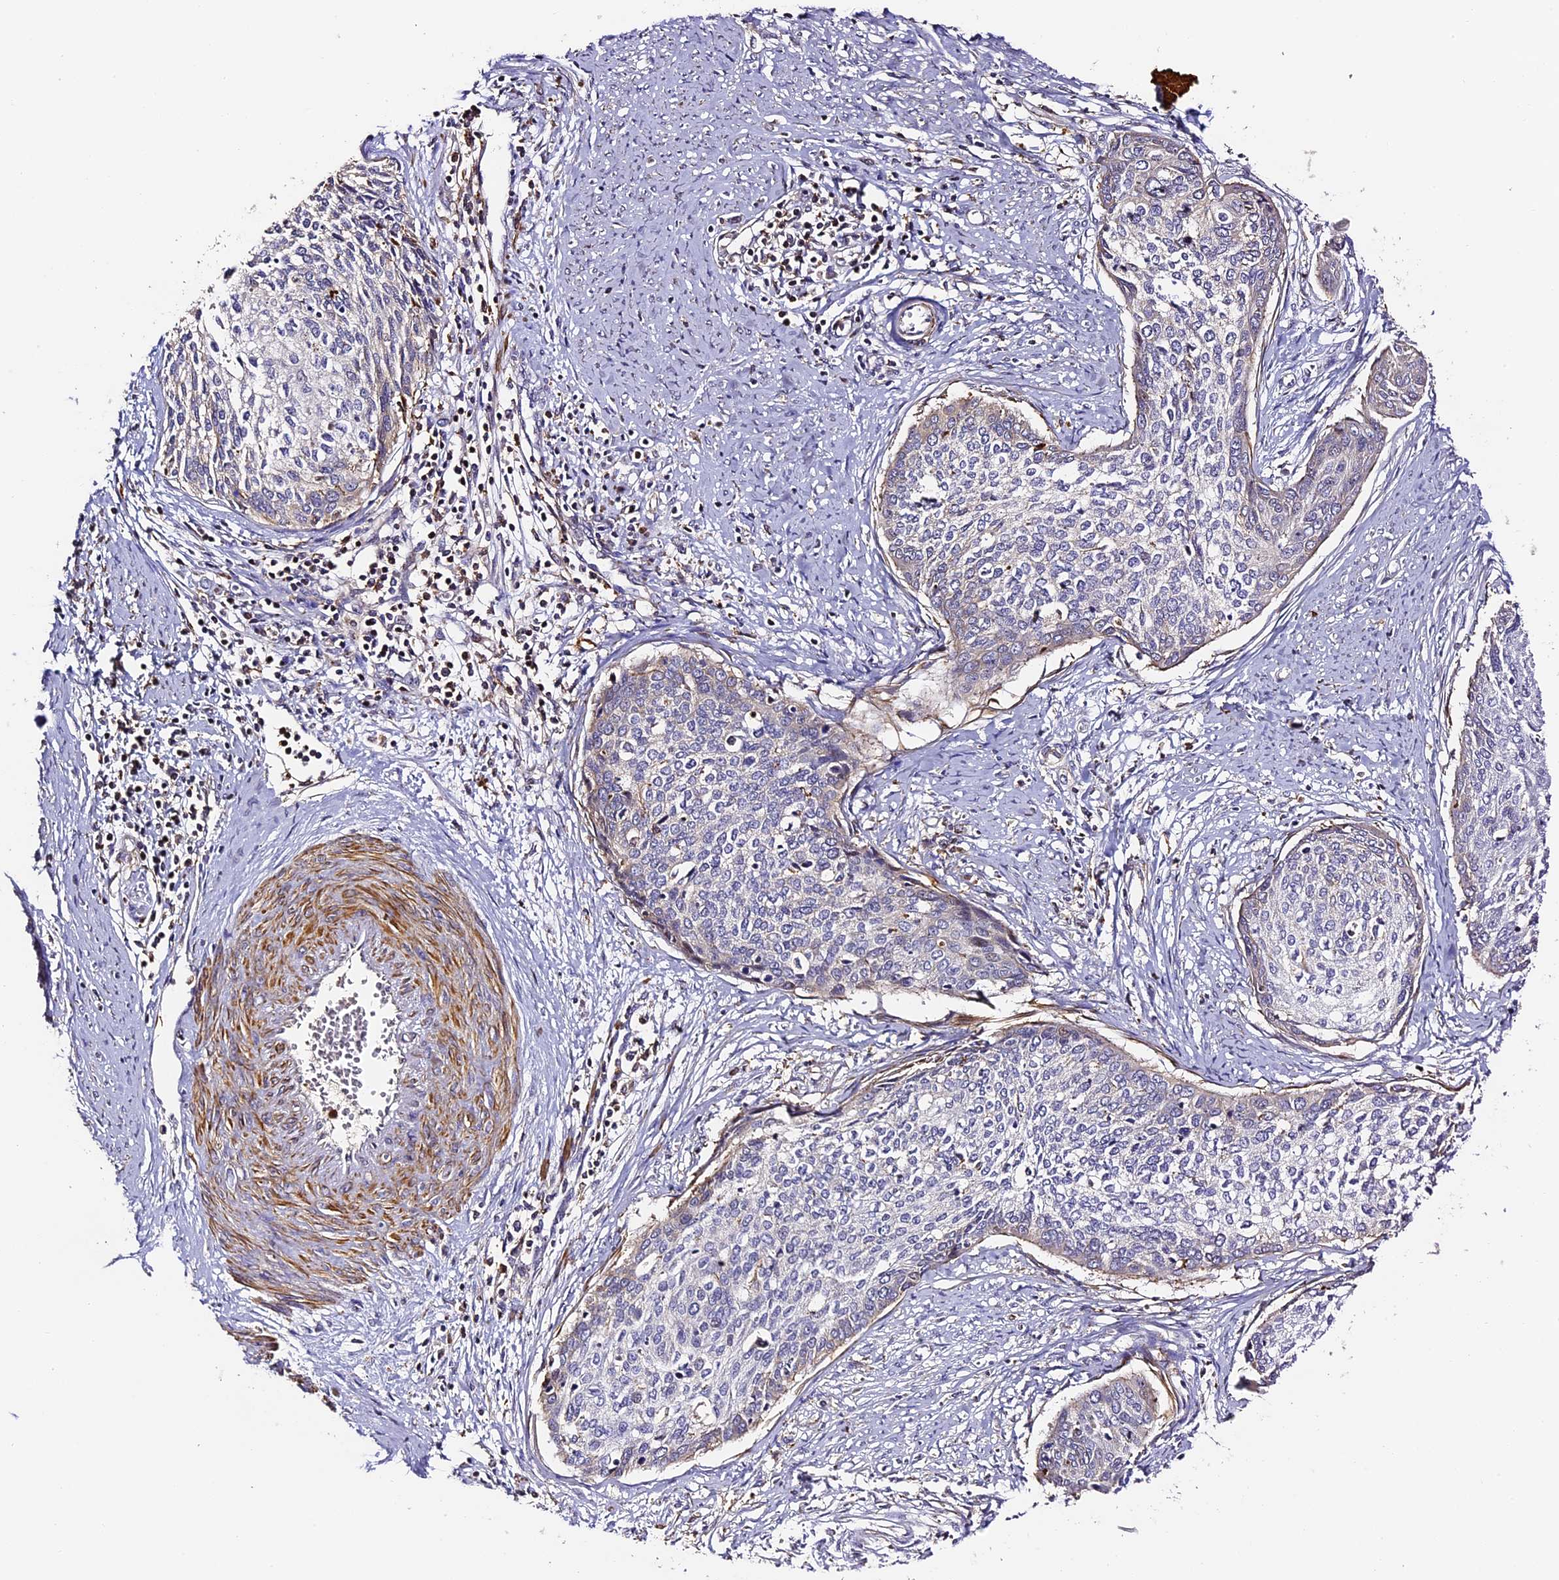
{"staining": {"intensity": "negative", "quantity": "none", "location": "none"}, "tissue": "cervical cancer", "cell_type": "Tumor cells", "image_type": "cancer", "snomed": [{"axis": "morphology", "description": "Squamous cell carcinoma, NOS"}, {"axis": "topography", "description": "Cervix"}], "caption": "IHC photomicrograph of neoplastic tissue: squamous cell carcinoma (cervical) stained with DAB (3,3'-diaminobenzidine) demonstrates no significant protein expression in tumor cells.", "gene": "RAPSN", "patient": {"sex": "female", "age": 37}}